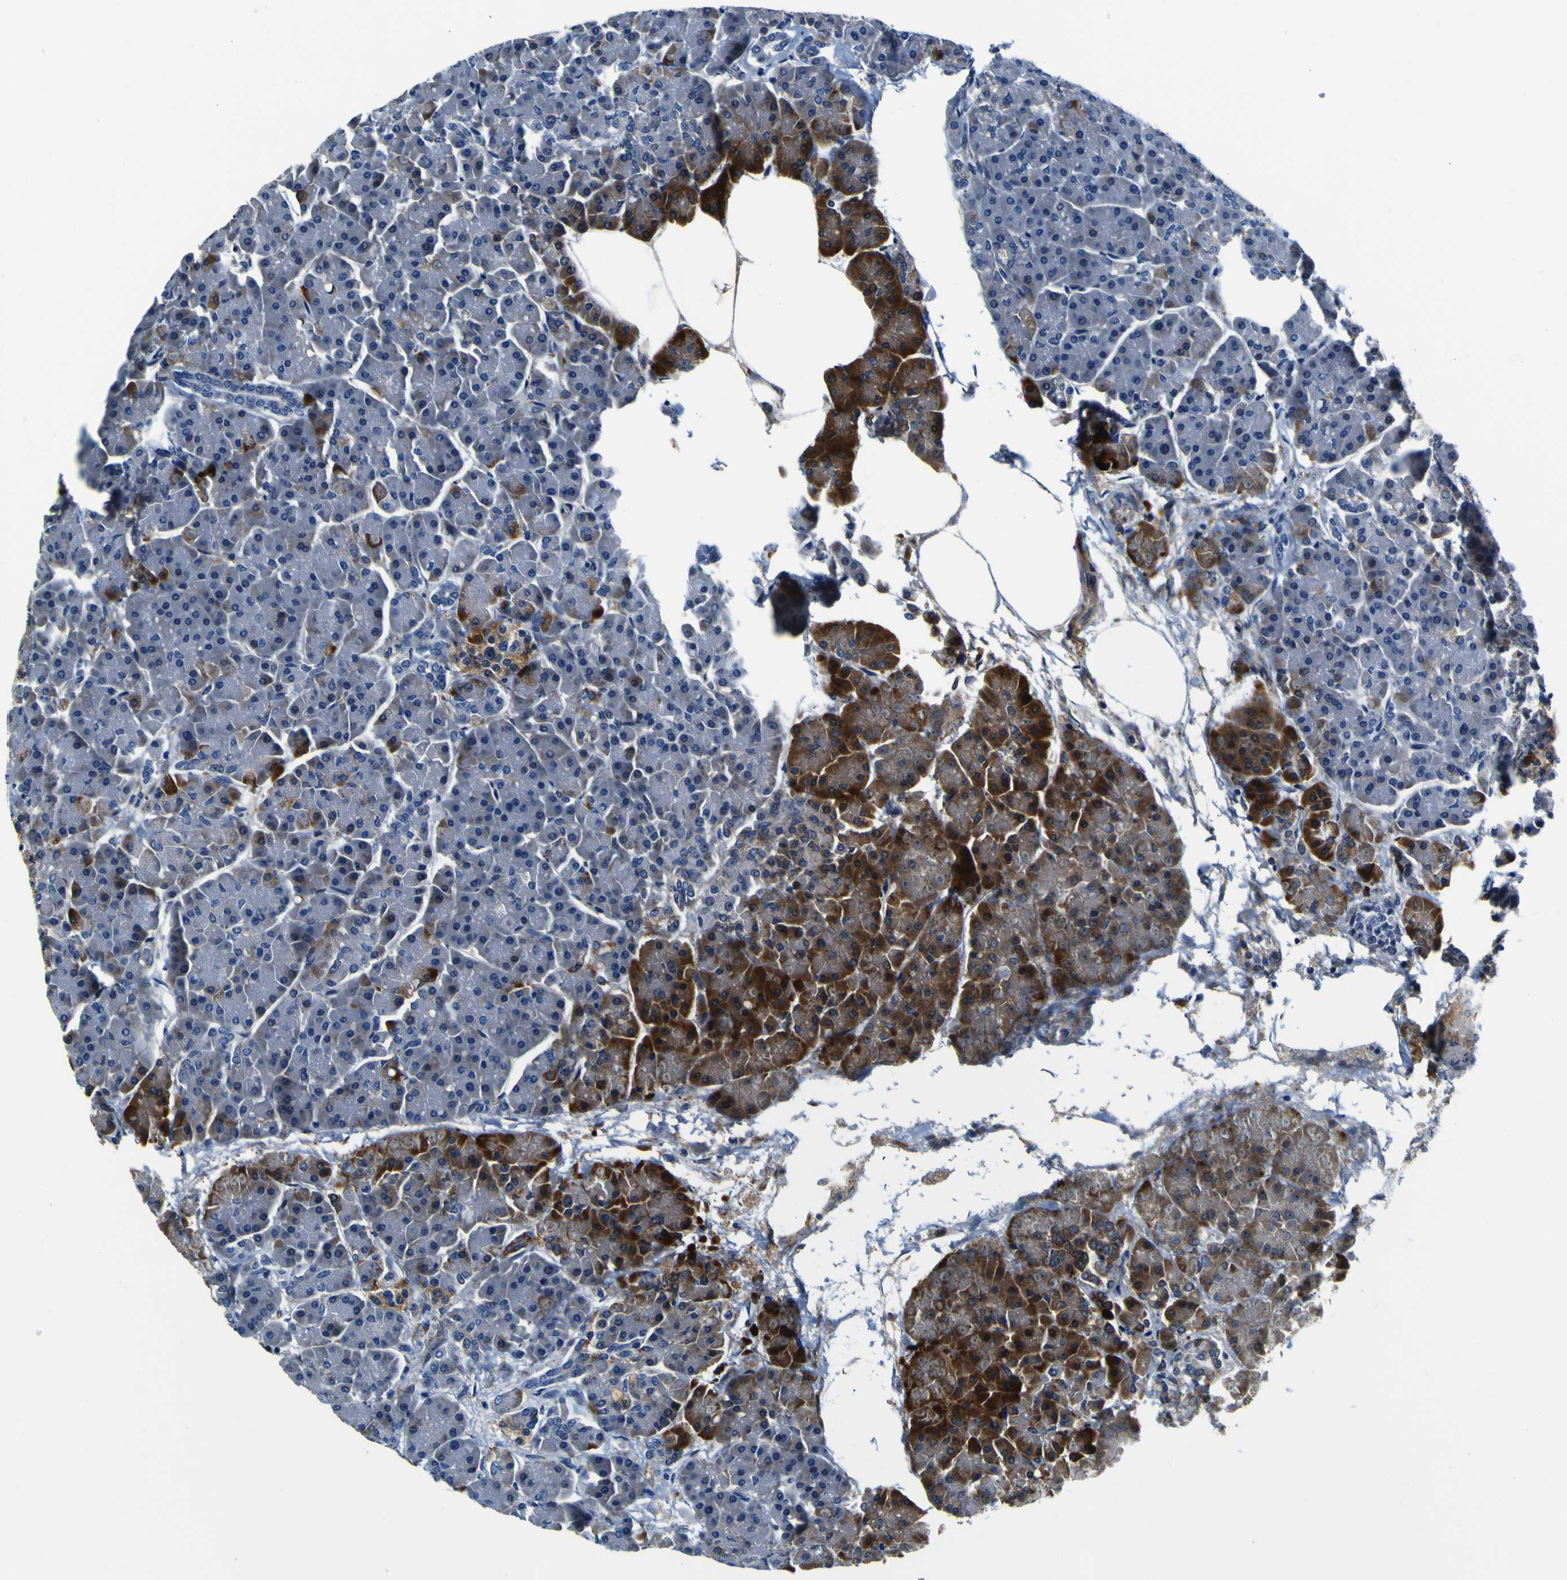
{"staining": {"intensity": "moderate", "quantity": "<25%", "location": "cytoplasmic/membranous"}, "tissue": "pancreas", "cell_type": "Exocrine glandular cells", "image_type": "normal", "snomed": [{"axis": "morphology", "description": "Normal tissue, NOS"}, {"axis": "topography", "description": "Pancreas"}], "caption": "This image exhibits IHC staining of benign human pancreas, with low moderate cytoplasmic/membranous staining in approximately <25% of exocrine glandular cells.", "gene": "AGAP3", "patient": {"sex": "female", "age": 70}}